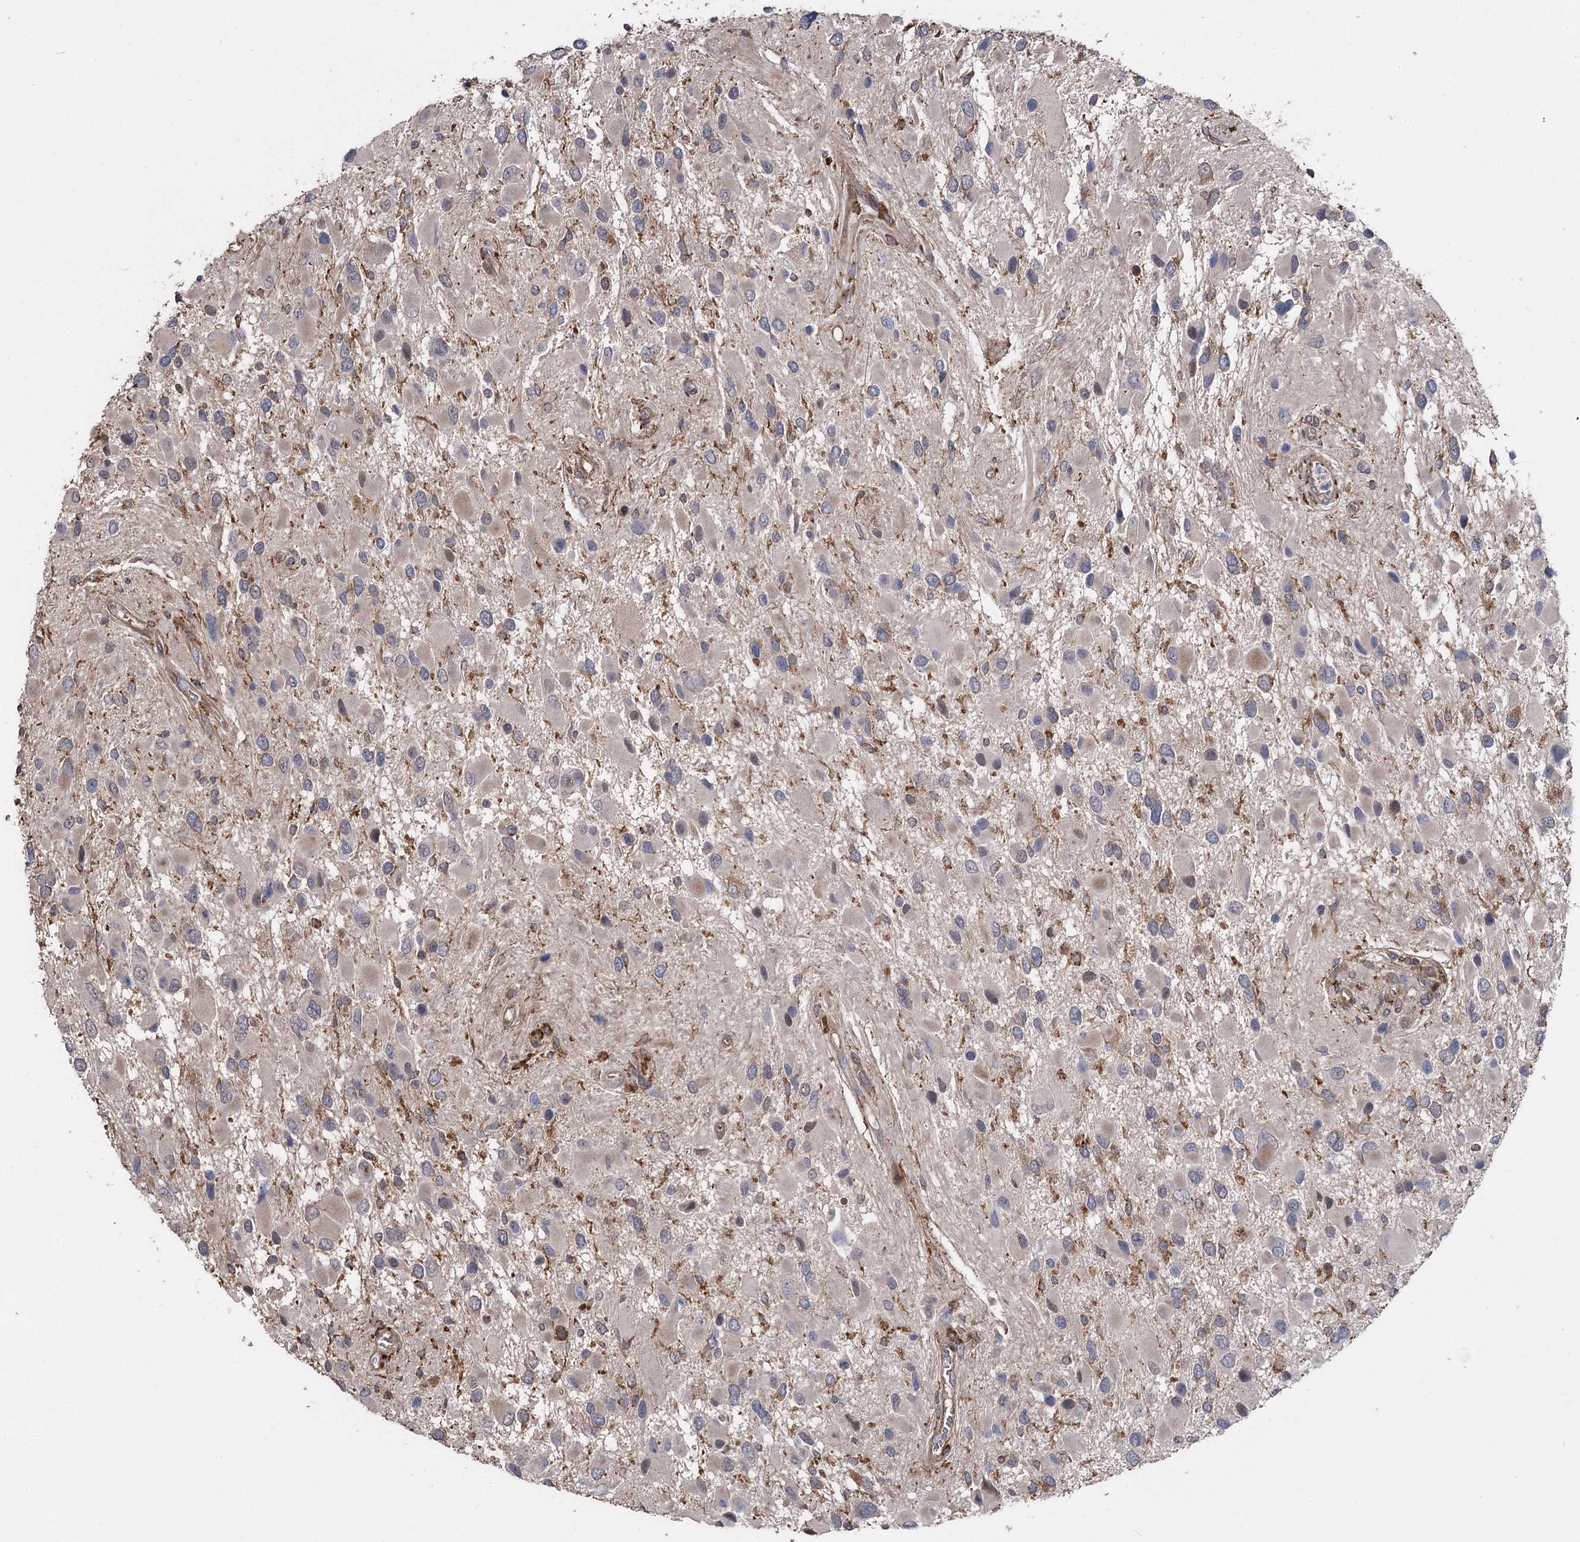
{"staining": {"intensity": "negative", "quantity": "none", "location": "none"}, "tissue": "glioma", "cell_type": "Tumor cells", "image_type": "cancer", "snomed": [{"axis": "morphology", "description": "Glioma, malignant, High grade"}, {"axis": "topography", "description": "Brain"}], "caption": "Immunohistochemistry histopathology image of neoplastic tissue: human malignant glioma (high-grade) stained with DAB (3,3'-diaminobenzidine) displays no significant protein positivity in tumor cells.", "gene": "STX6", "patient": {"sex": "male", "age": 53}}